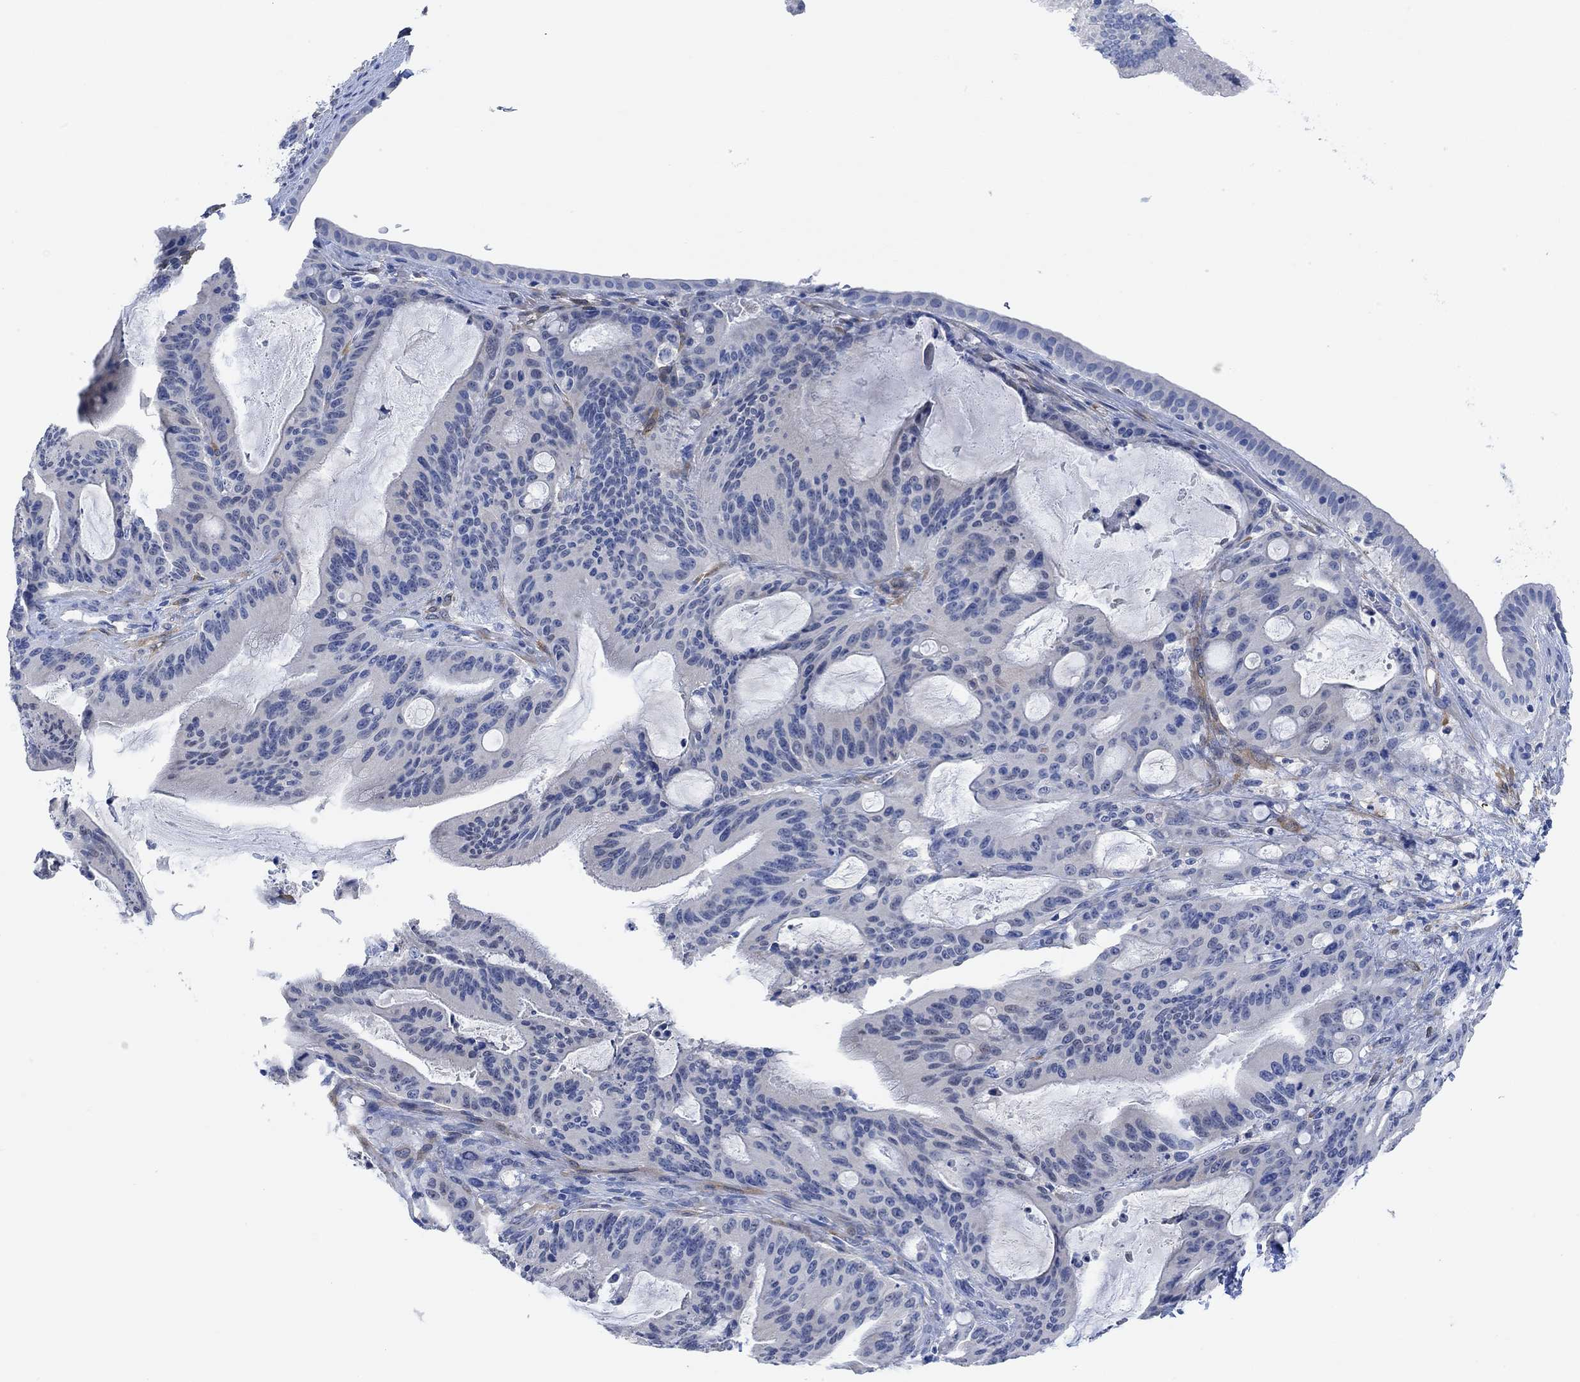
{"staining": {"intensity": "negative", "quantity": "none", "location": "none"}, "tissue": "liver cancer", "cell_type": "Tumor cells", "image_type": "cancer", "snomed": [{"axis": "morphology", "description": "Cholangiocarcinoma"}, {"axis": "topography", "description": "Liver"}], "caption": "This is a micrograph of IHC staining of liver cholangiocarcinoma, which shows no staining in tumor cells.", "gene": "VAT1L", "patient": {"sex": "female", "age": 73}}